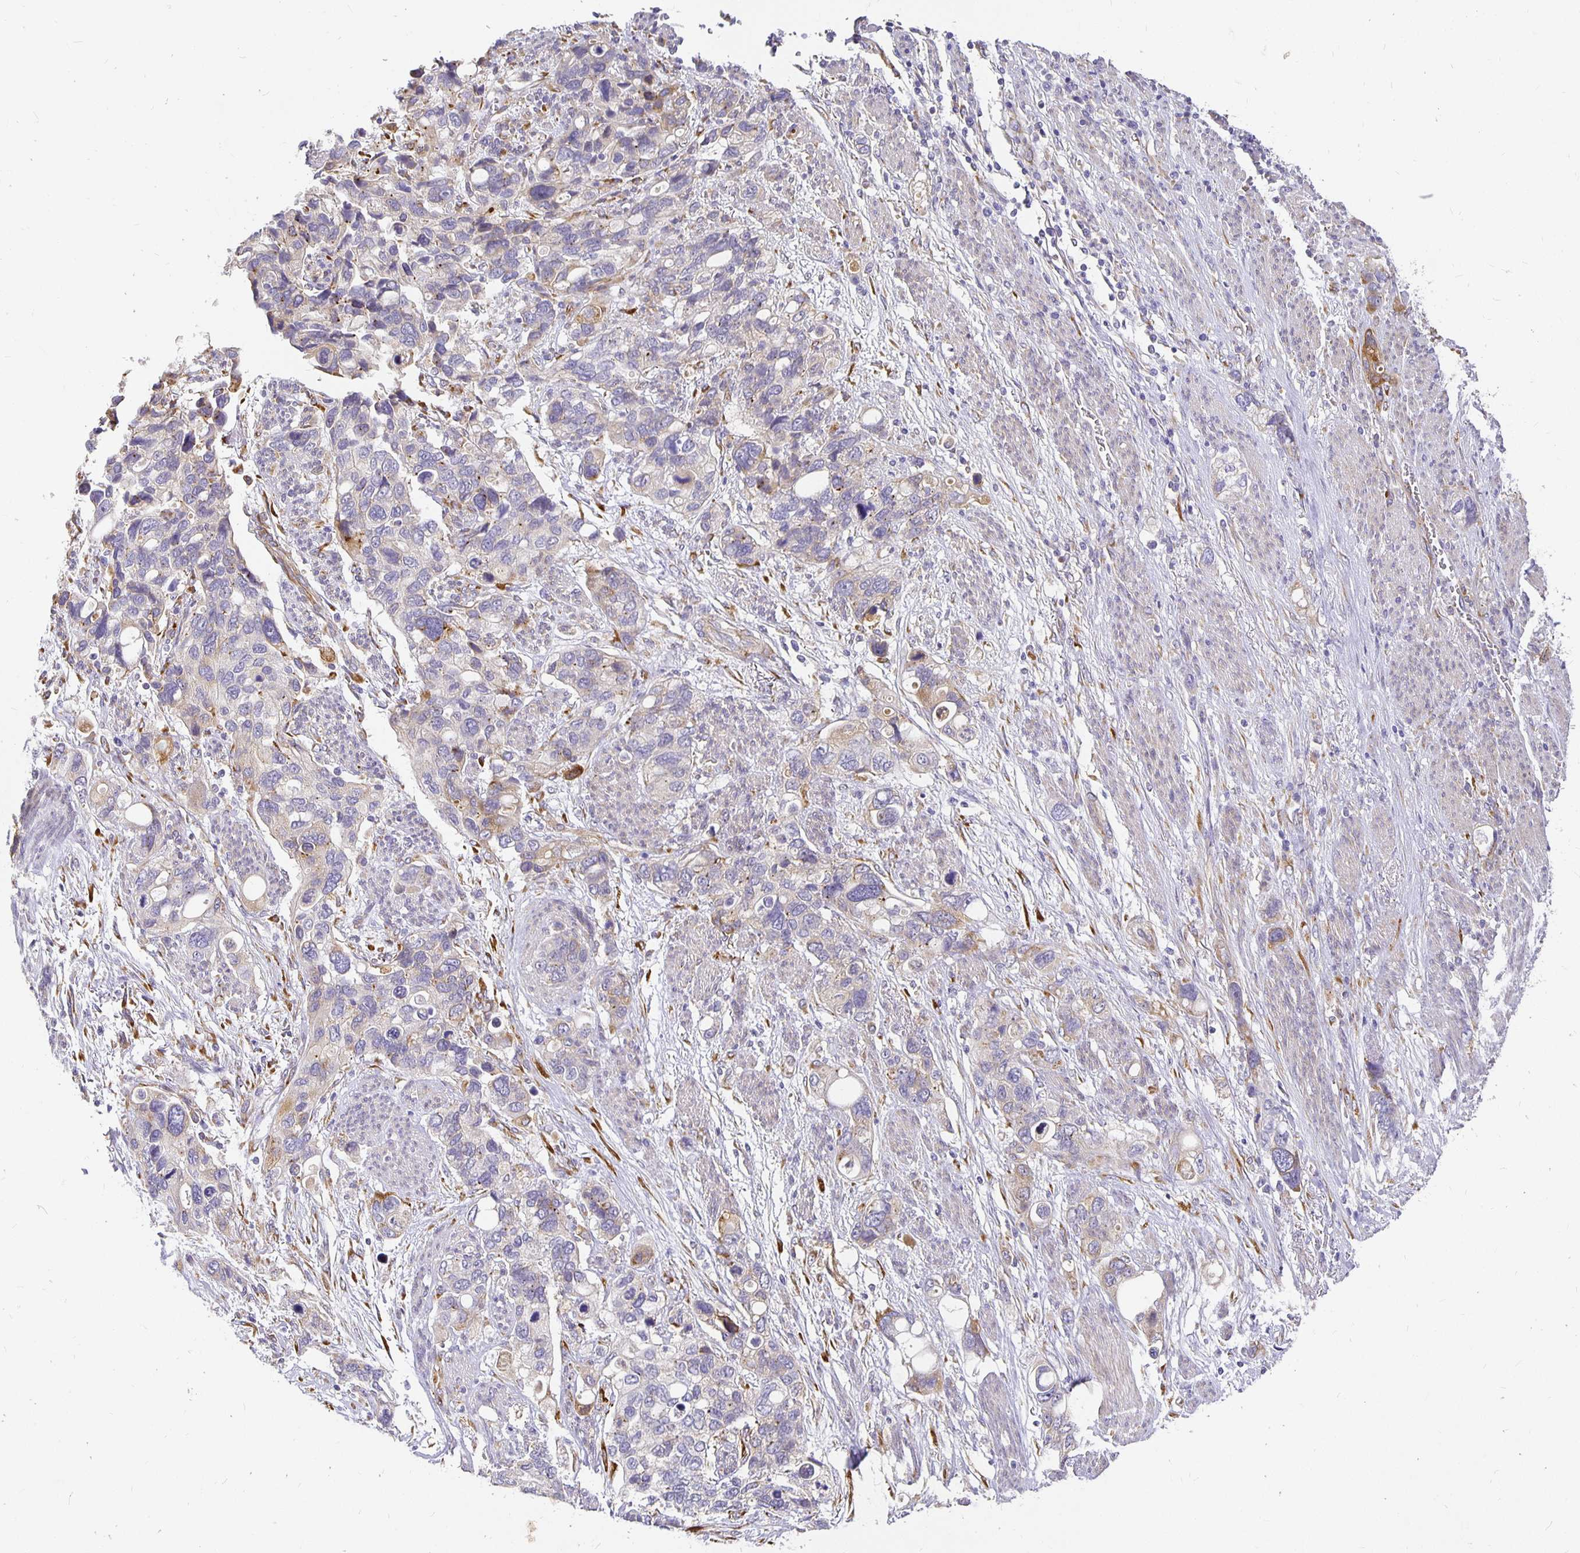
{"staining": {"intensity": "negative", "quantity": "none", "location": "none"}, "tissue": "stomach cancer", "cell_type": "Tumor cells", "image_type": "cancer", "snomed": [{"axis": "morphology", "description": "Adenocarcinoma, NOS"}, {"axis": "topography", "description": "Stomach, upper"}], "caption": "The histopathology image shows no staining of tumor cells in adenocarcinoma (stomach).", "gene": "PLOD1", "patient": {"sex": "female", "age": 81}}